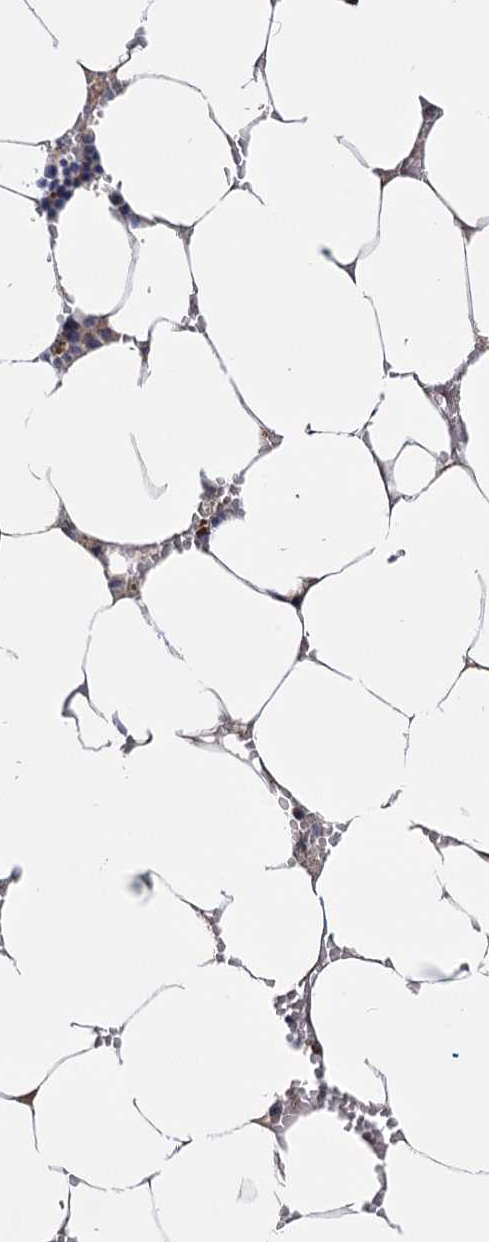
{"staining": {"intensity": "moderate", "quantity": "<25%", "location": "cytoplasmic/membranous"}, "tissue": "bone marrow", "cell_type": "Hematopoietic cells", "image_type": "normal", "snomed": [{"axis": "morphology", "description": "Normal tissue, NOS"}, {"axis": "topography", "description": "Bone marrow"}], "caption": "This image shows IHC staining of normal human bone marrow, with low moderate cytoplasmic/membranous positivity in approximately <25% of hematopoietic cells.", "gene": "MTRR", "patient": {"sex": "male", "age": 70}}